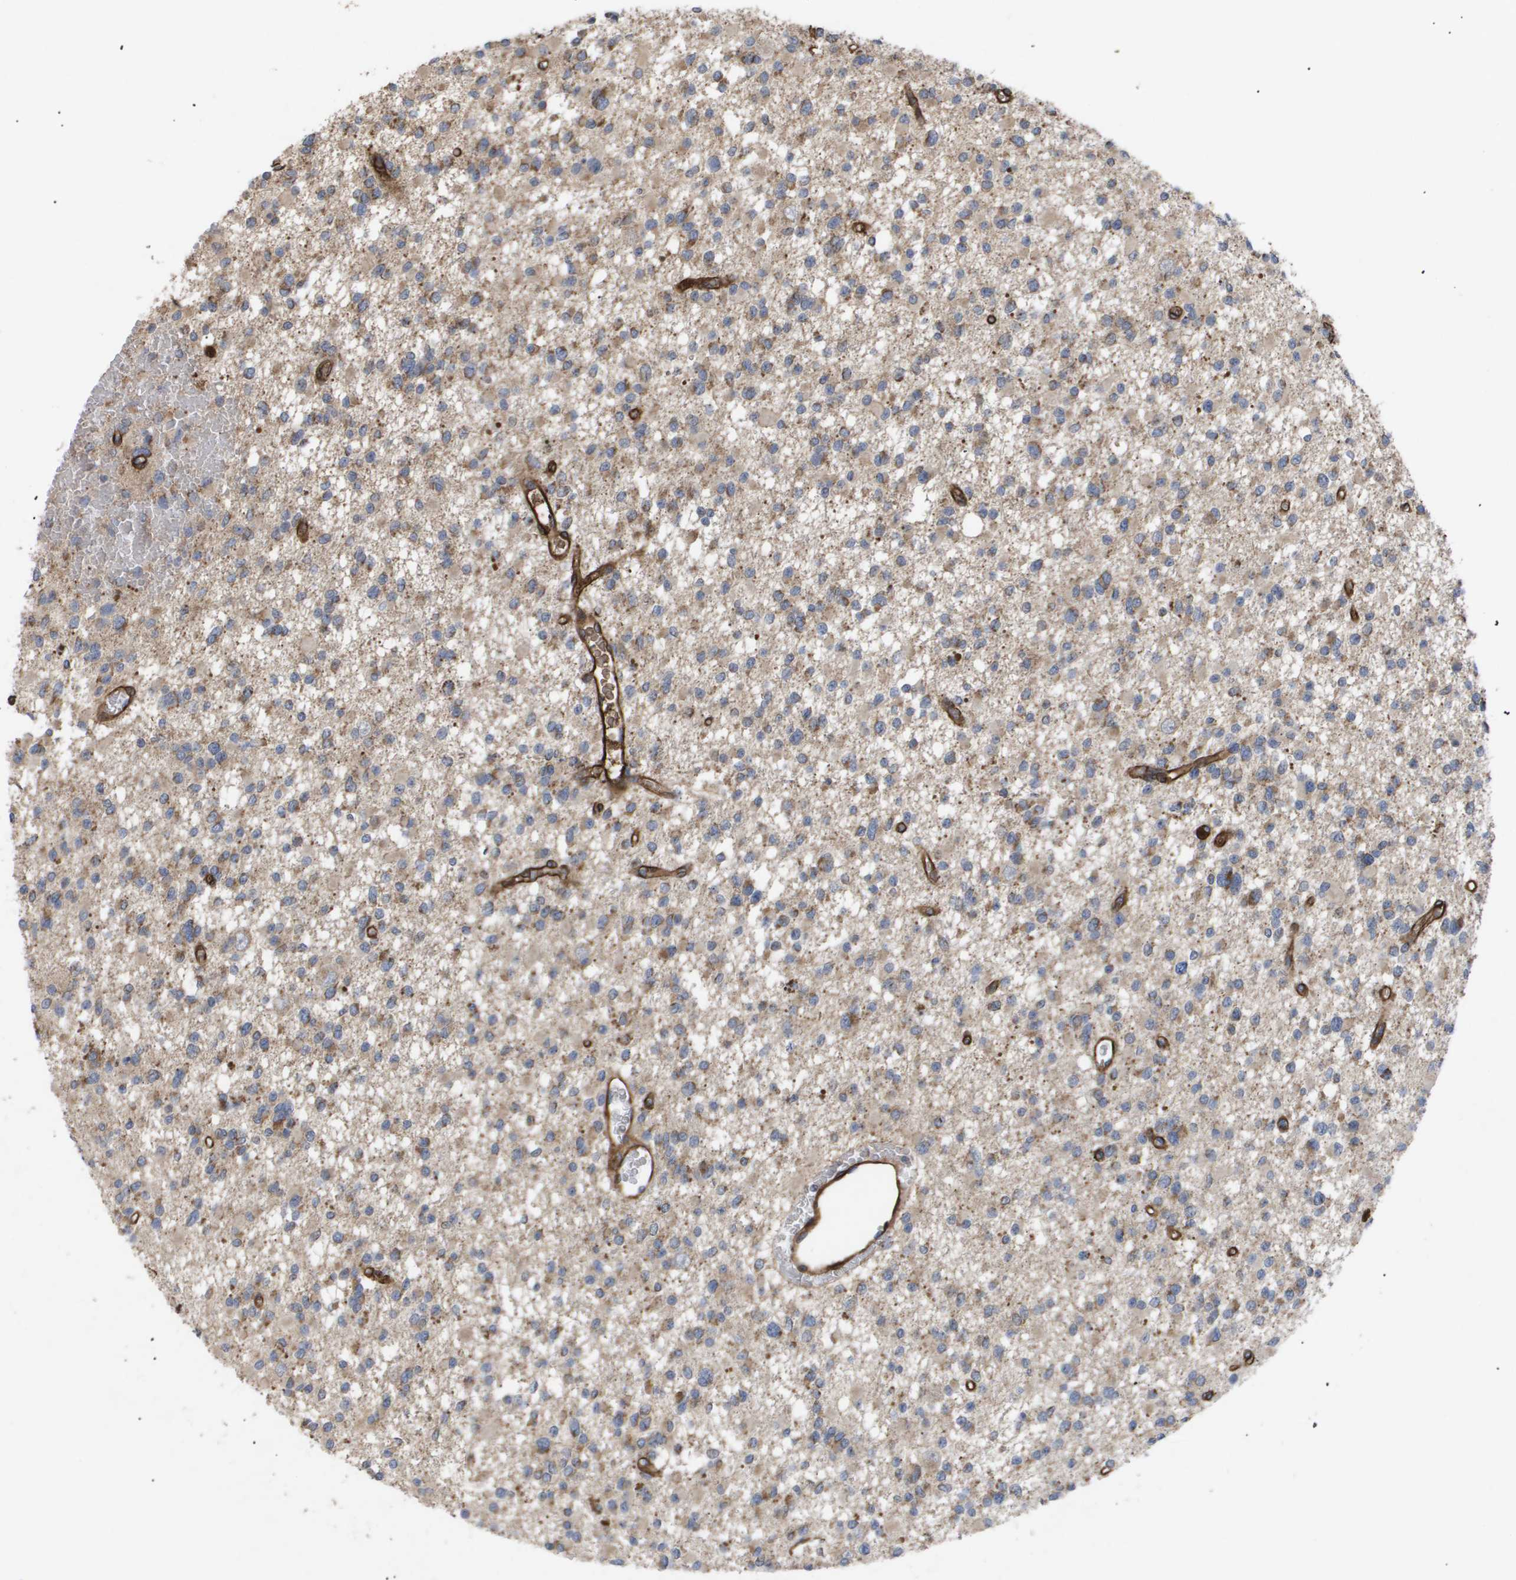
{"staining": {"intensity": "weak", "quantity": ">75%", "location": "cytoplasmic/membranous"}, "tissue": "glioma", "cell_type": "Tumor cells", "image_type": "cancer", "snomed": [{"axis": "morphology", "description": "Glioma, malignant, Low grade"}, {"axis": "topography", "description": "Brain"}], "caption": "Immunohistochemical staining of human malignant glioma (low-grade) demonstrates weak cytoplasmic/membranous protein positivity in about >75% of tumor cells. (DAB (3,3'-diaminobenzidine) = brown stain, brightfield microscopy at high magnification).", "gene": "TNS1", "patient": {"sex": "female", "age": 22}}